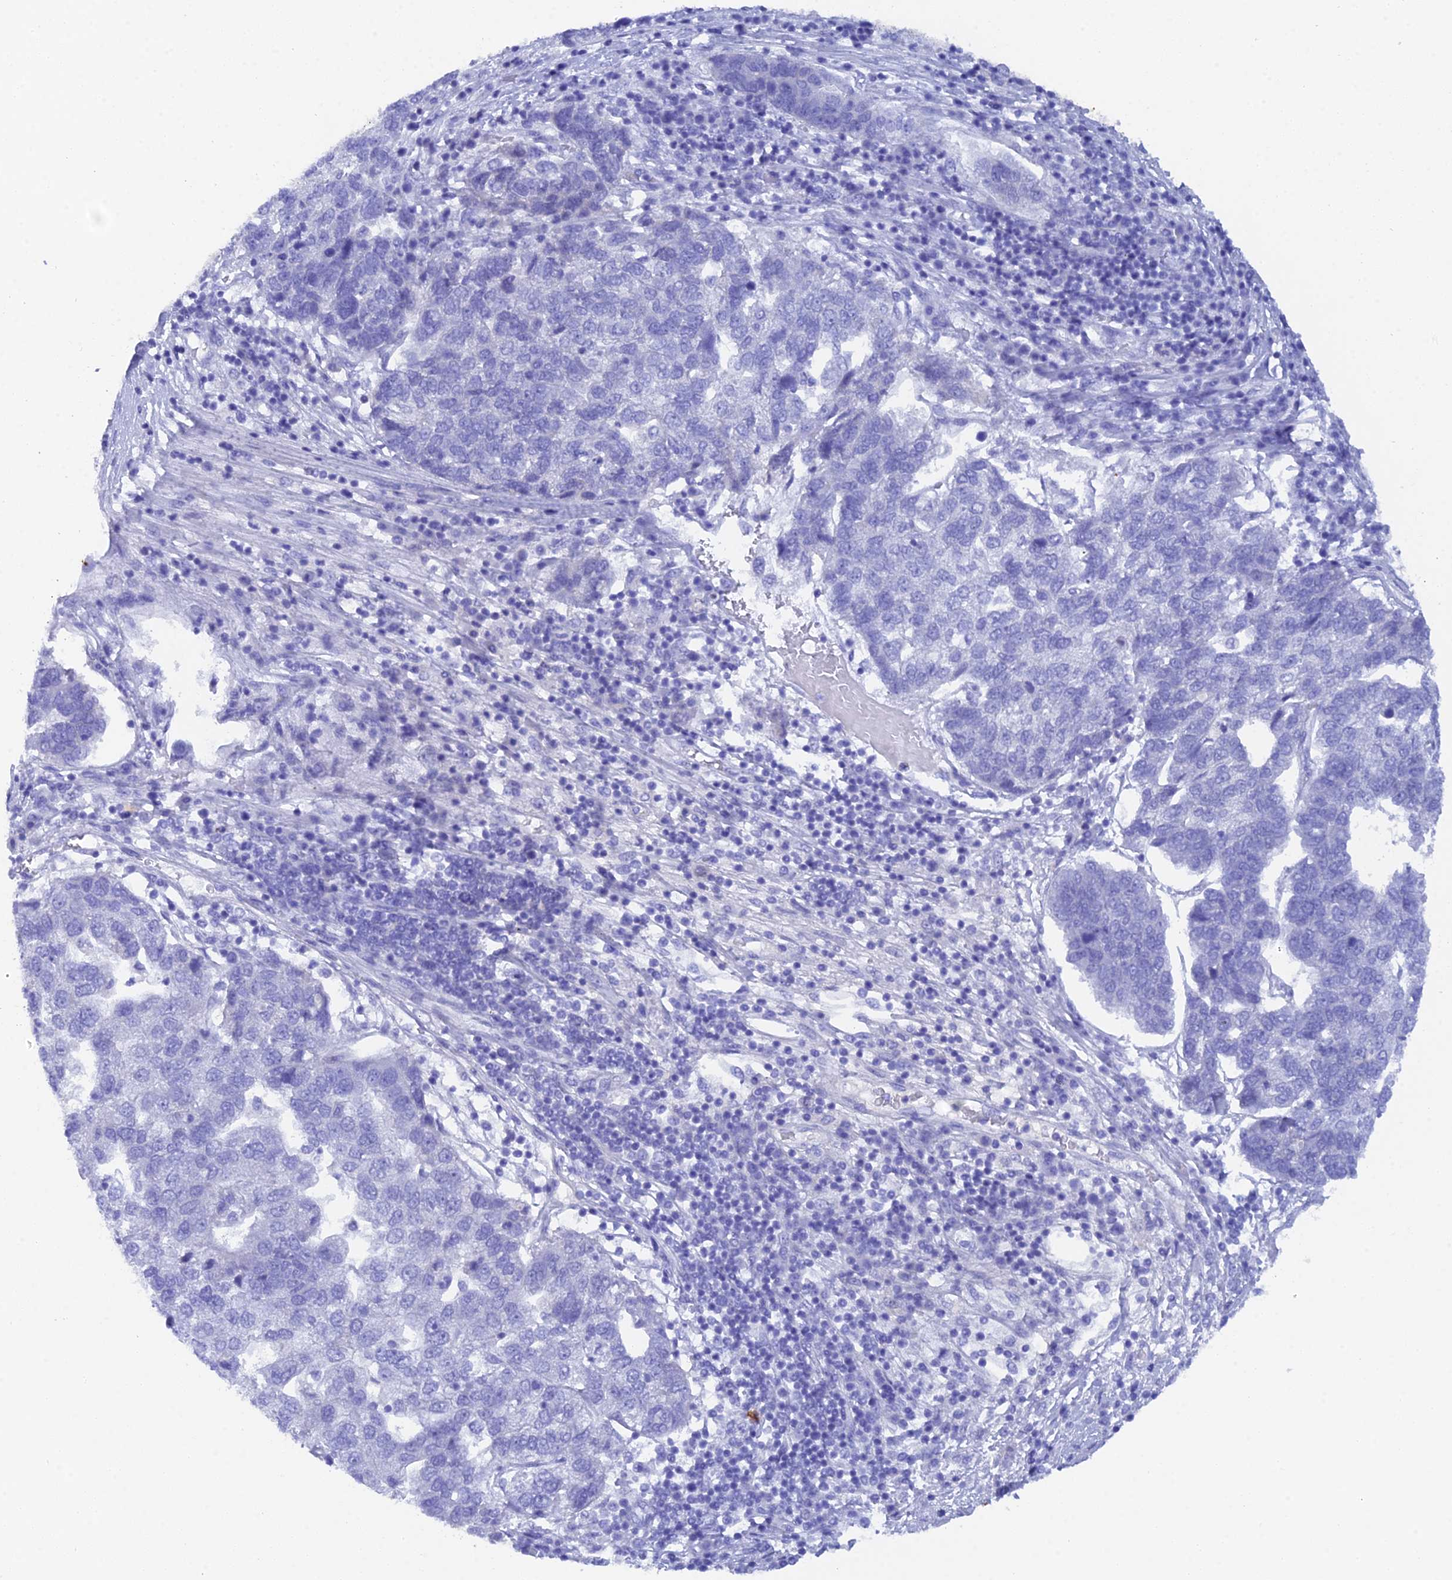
{"staining": {"intensity": "negative", "quantity": "none", "location": "none"}, "tissue": "pancreatic cancer", "cell_type": "Tumor cells", "image_type": "cancer", "snomed": [{"axis": "morphology", "description": "Adenocarcinoma, NOS"}, {"axis": "topography", "description": "Pancreas"}], "caption": "This micrograph is of pancreatic adenocarcinoma stained with IHC to label a protein in brown with the nuclei are counter-stained blue. There is no expression in tumor cells.", "gene": "REG1A", "patient": {"sex": "female", "age": 61}}